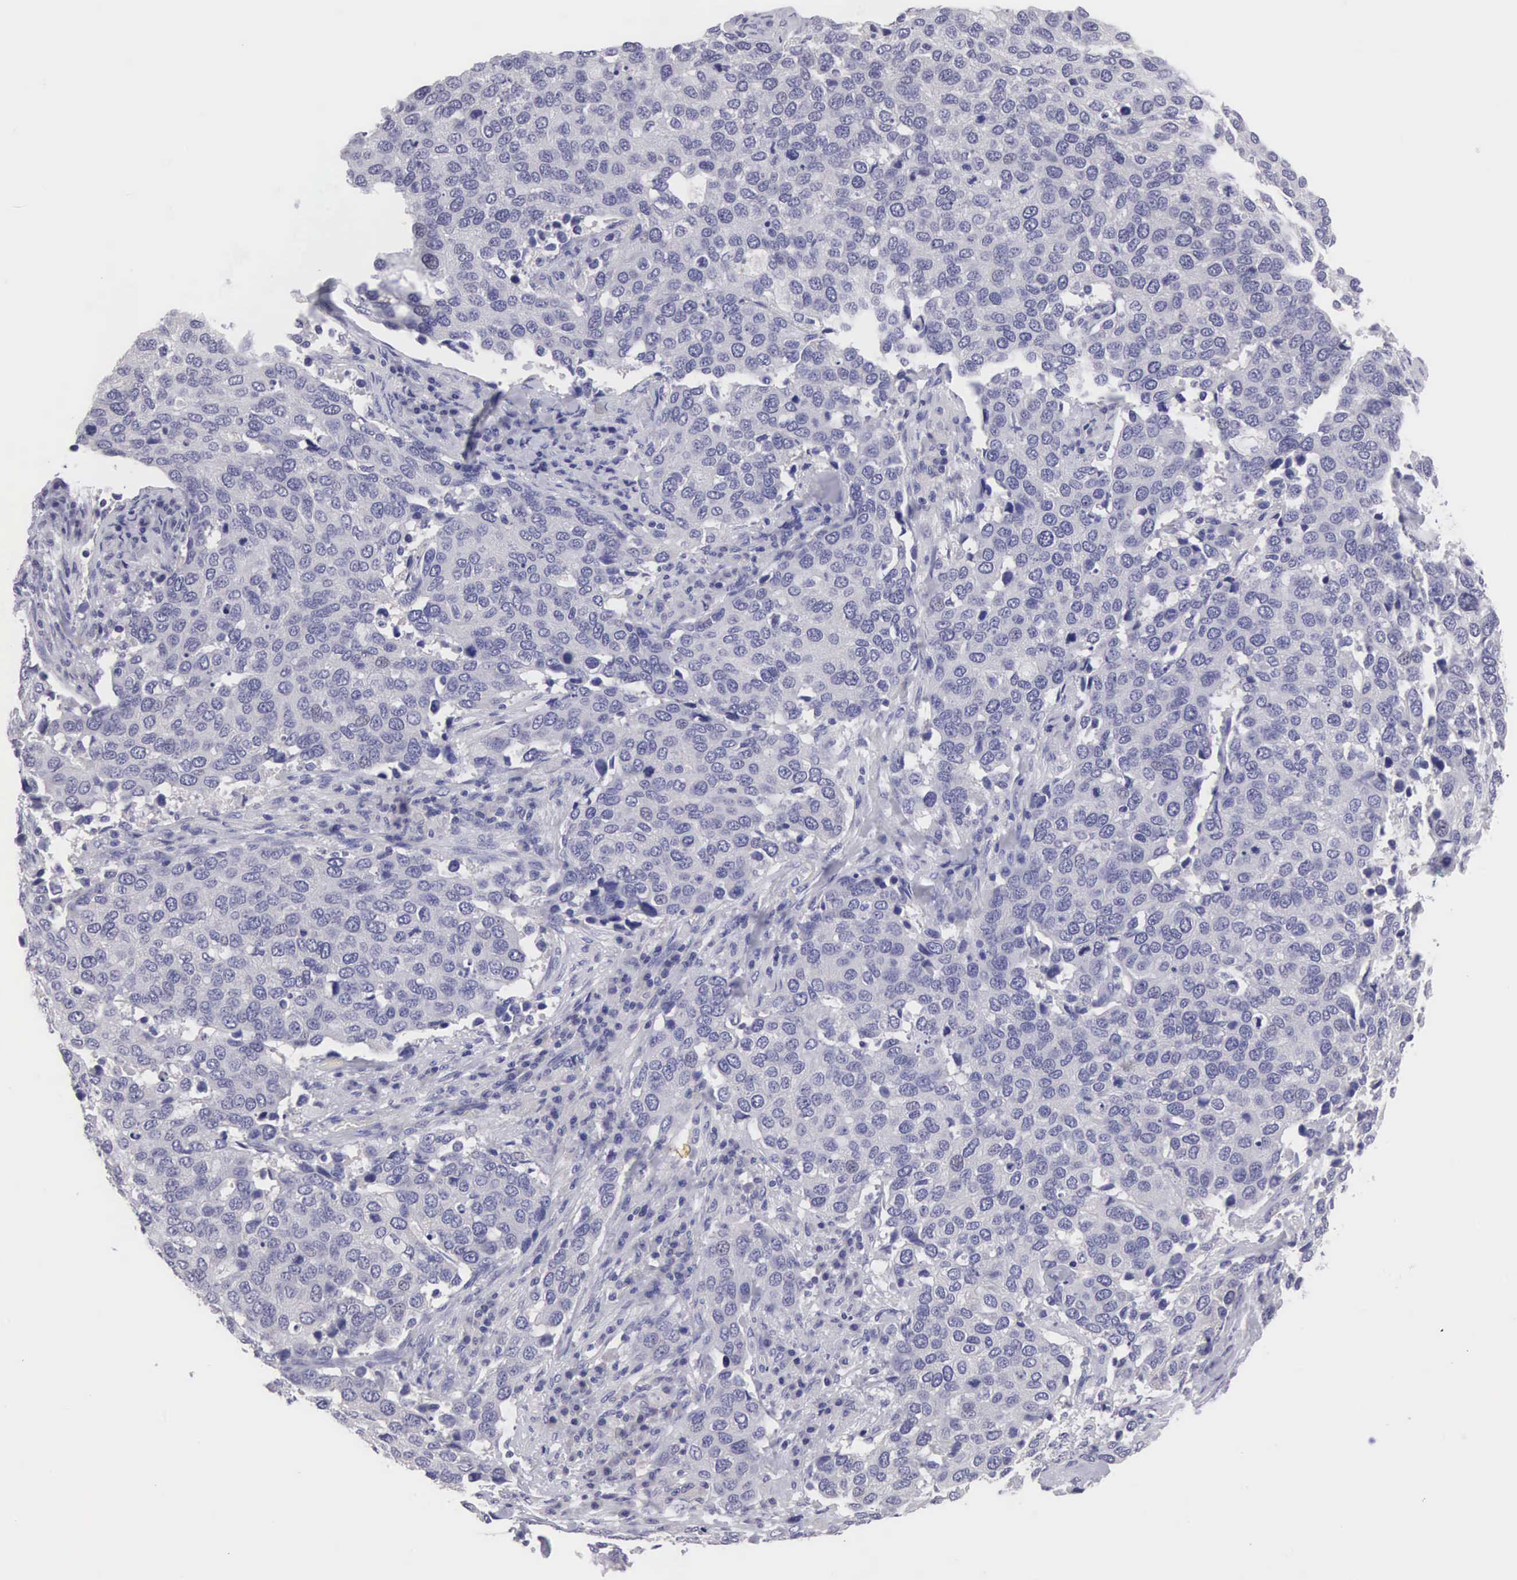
{"staining": {"intensity": "negative", "quantity": "none", "location": "none"}, "tissue": "cervical cancer", "cell_type": "Tumor cells", "image_type": "cancer", "snomed": [{"axis": "morphology", "description": "Squamous cell carcinoma, NOS"}, {"axis": "topography", "description": "Cervix"}], "caption": "Squamous cell carcinoma (cervical) was stained to show a protein in brown. There is no significant positivity in tumor cells.", "gene": "SLITRK4", "patient": {"sex": "female", "age": 54}}